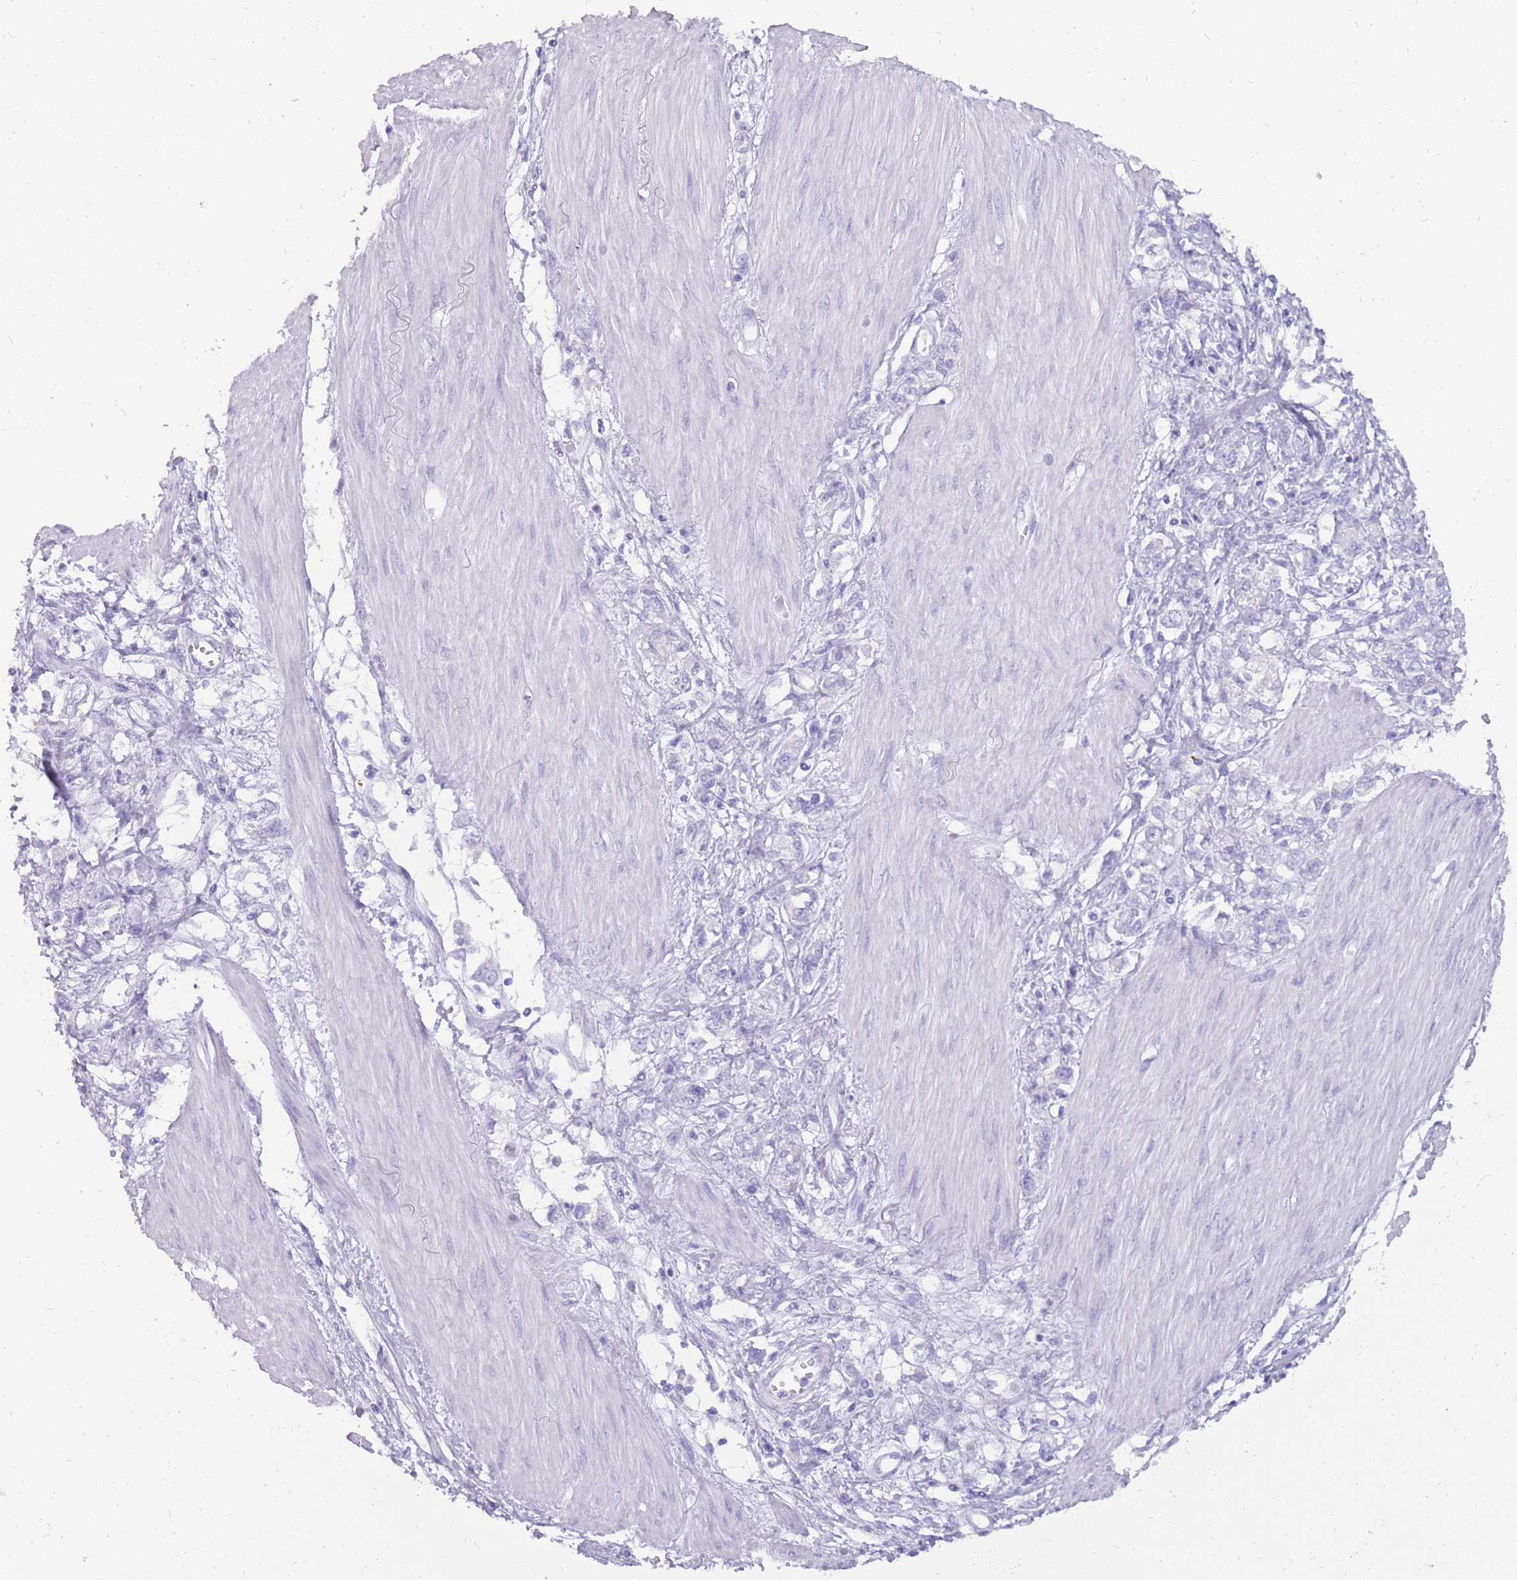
{"staining": {"intensity": "negative", "quantity": "none", "location": "none"}, "tissue": "stomach cancer", "cell_type": "Tumor cells", "image_type": "cancer", "snomed": [{"axis": "morphology", "description": "Adenocarcinoma, NOS"}, {"axis": "topography", "description": "Stomach"}], "caption": "High power microscopy image of an IHC histopathology image of stomach cancer, revealing no significant positivity in tumor cells.", "gene": "NBPF3", "patient": {"sex": "female", "age": 76}}